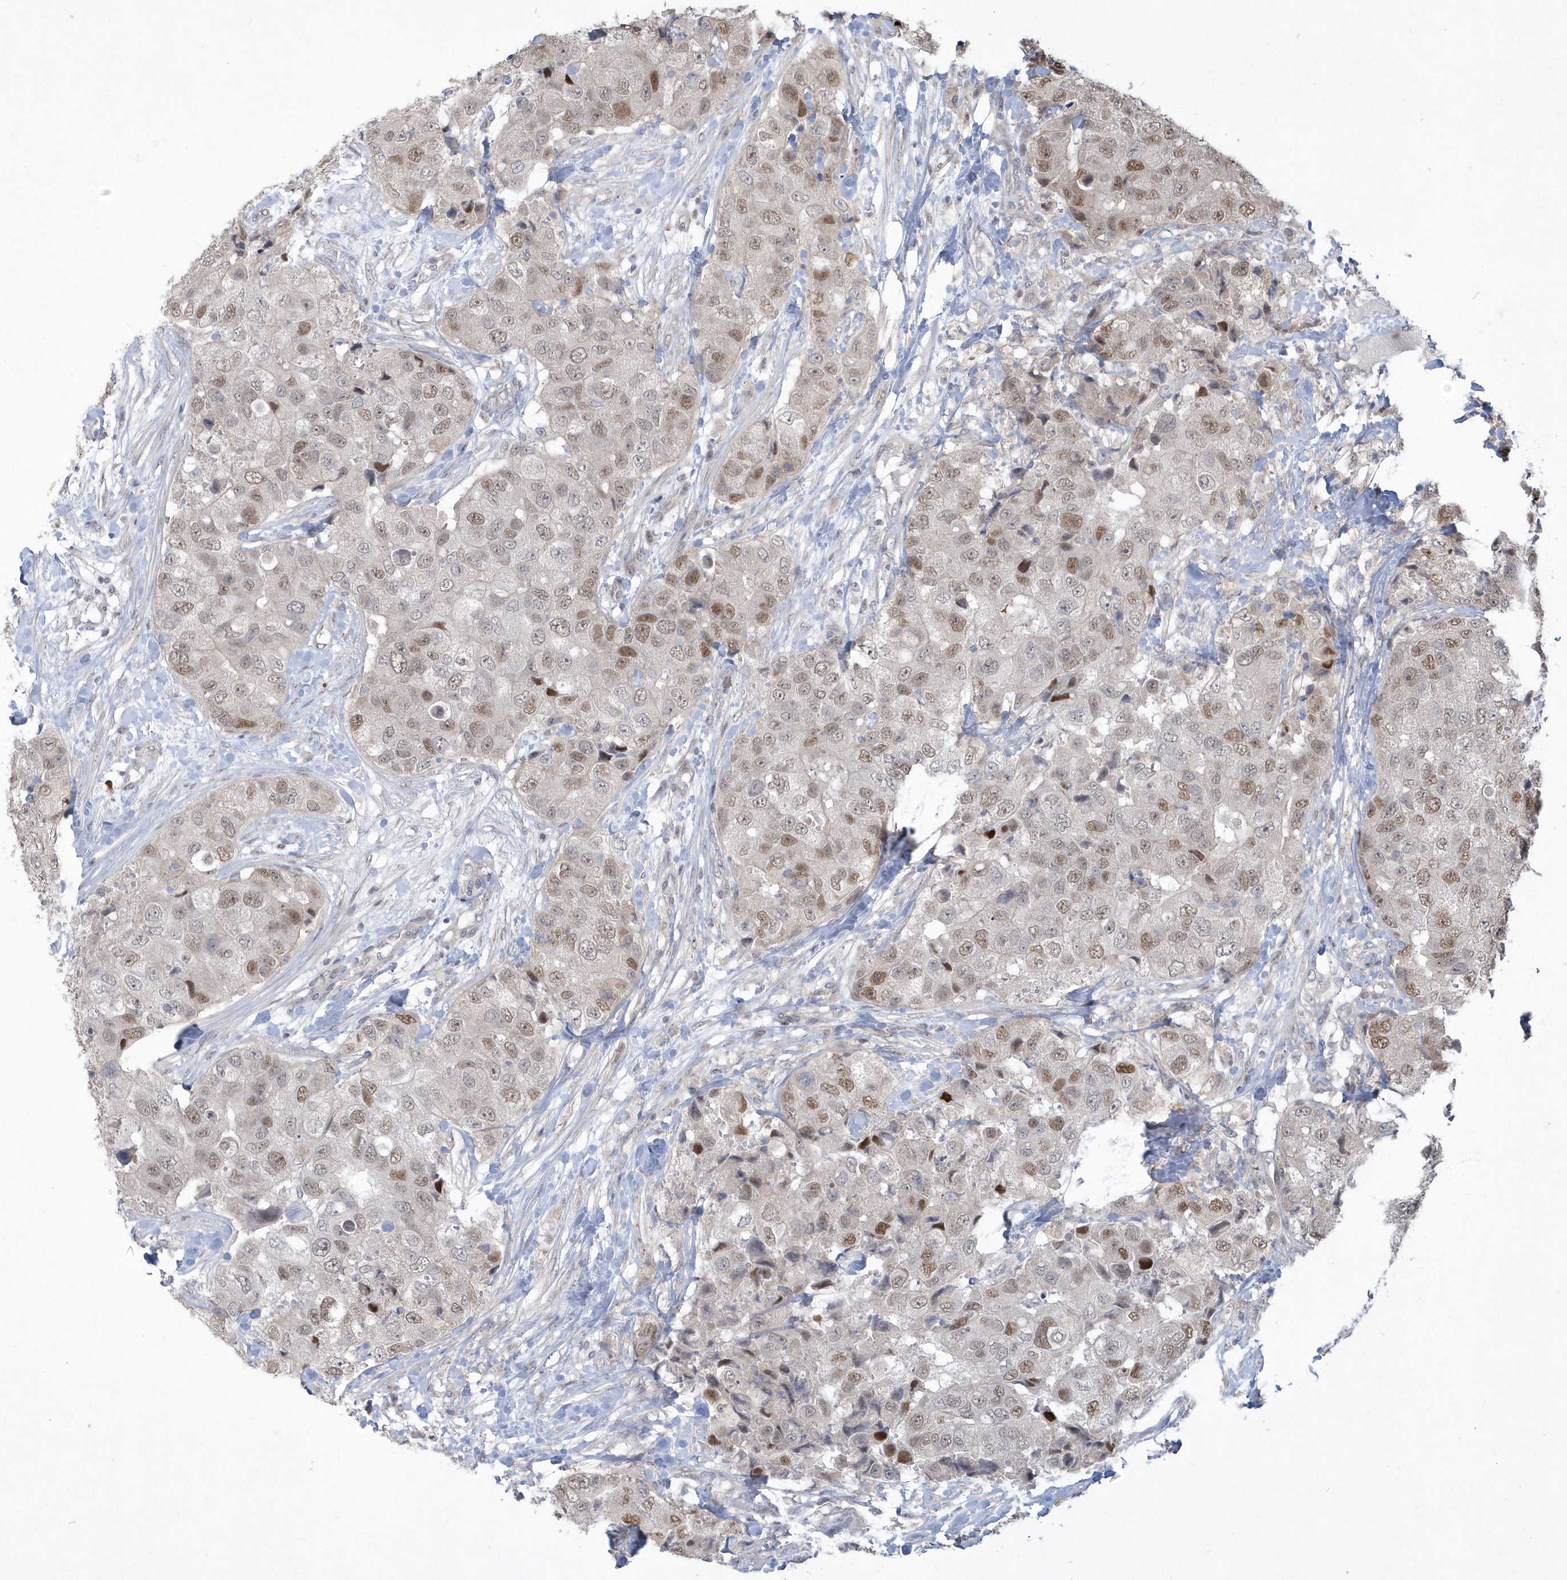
{"staining": {"intensity": "weak", "quantity": "25%-75%", "location": "nuclear"}, "tissue": "breast cancer", "cell_type": "Tumor cells", "image_type": "cancer", "snomed": [{"axis": "morphology", "description": "Duct carcinoma"}, {"axis": "topography", "description": "Breast"}], "caption": "Protein expression by IHC shows weak nuclear positivity in approximately 25%-75% of tumor cells in breast infiltrating ductal carcinoma.", "gene": "TSPEAR", "patient": {"sex": "female", "age": 62}}